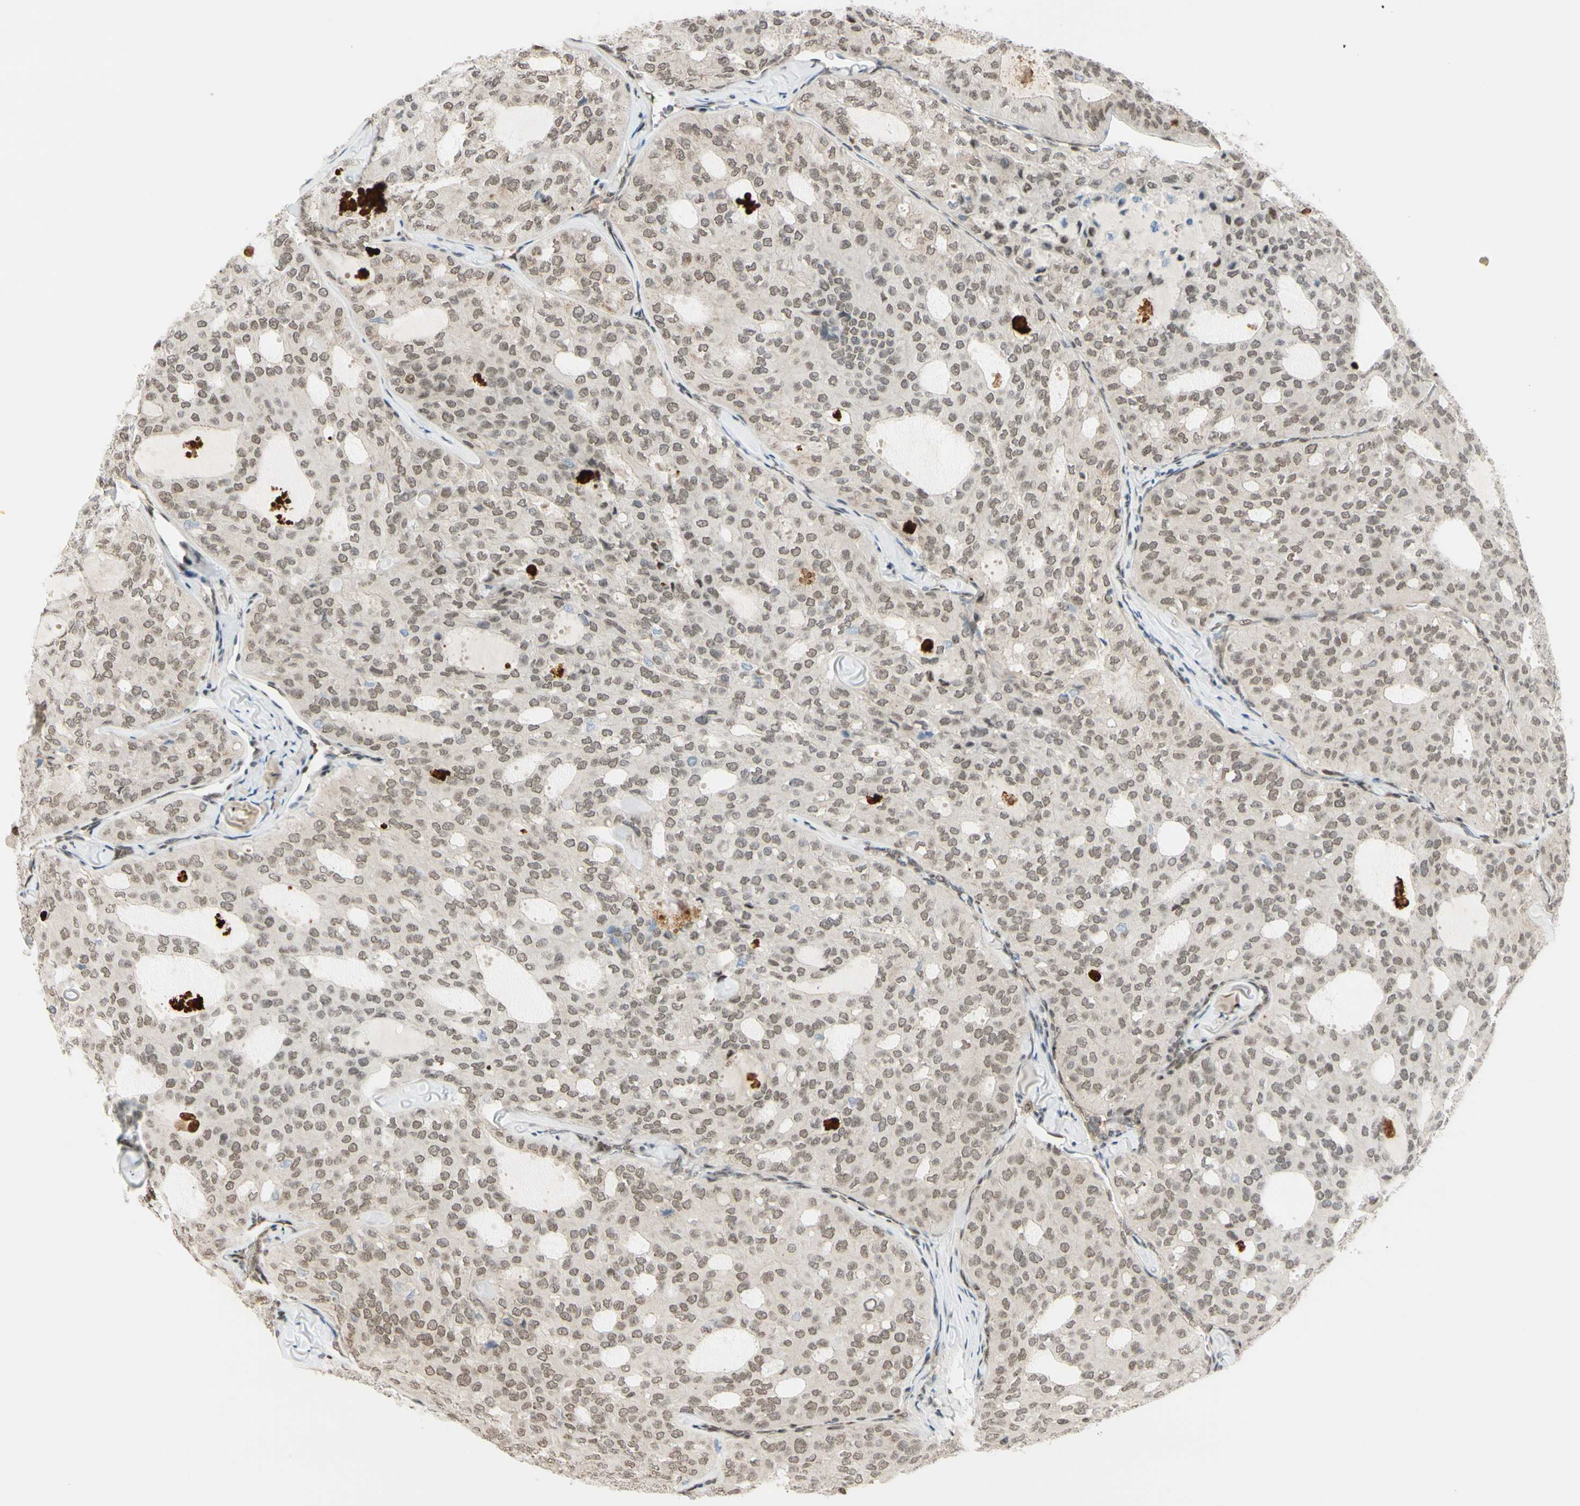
{"staining": {"intensity": "weak", "quantity": ">75%", "location": "nuclear"}, "tissue": "thyroid cancer", "cell_type": "Tumor cells", "image_type": "cancer", "snomed": [{"axis": "morphology", "description": "Follicular adenoma carcinoma, NOS"}, {"axis": "topography", "description": "Thyroid gland"}], "caption": "Follicular adenoma carcinoma (thyroid) tissue demonstrates weak nuclear positivity in approximately >75% of tumor cells, visualized by immunohistochemistry.", "gene": "SUFU", "patient": {"sex": "male", "age": 75}}